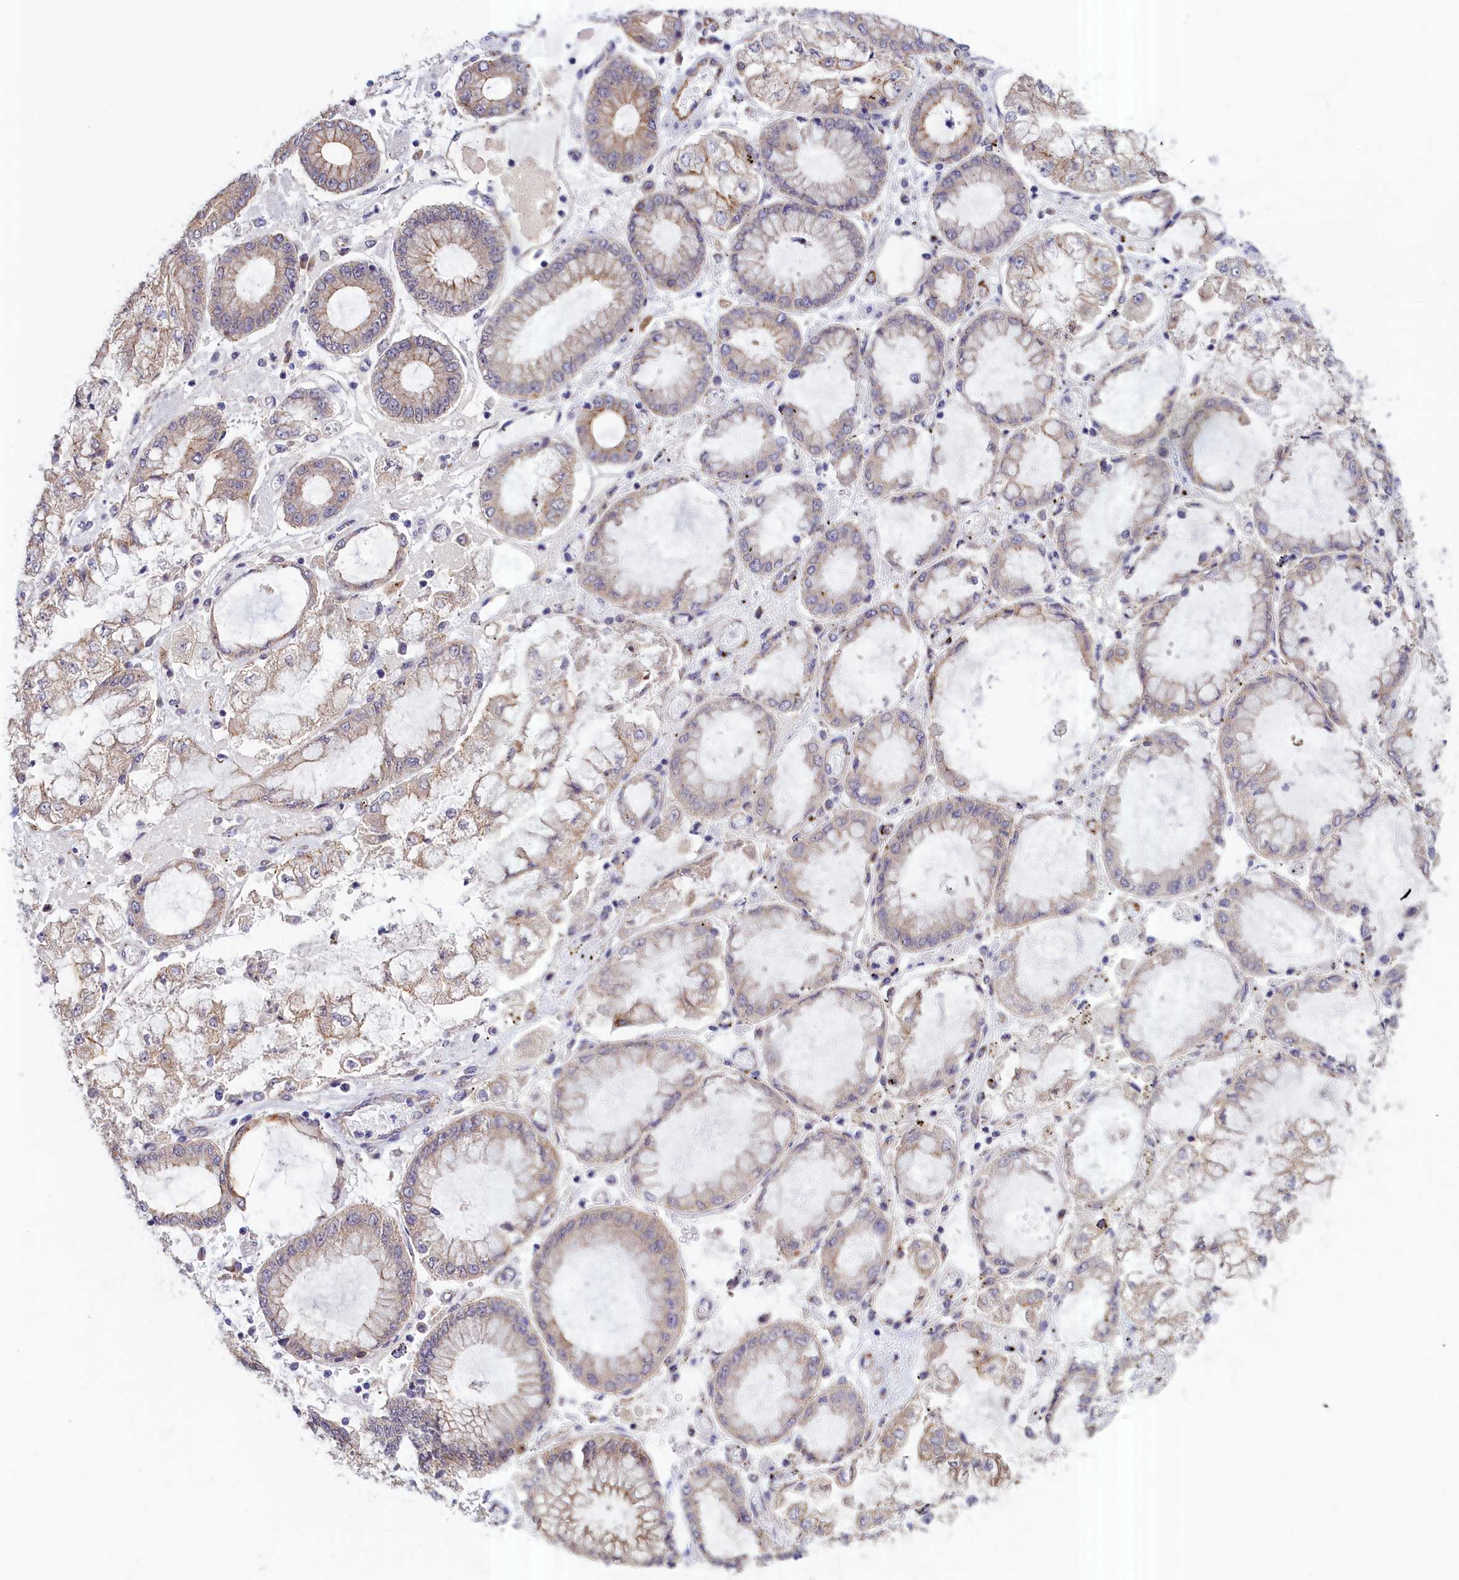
{"staining": {"intensity": "weak", "quantity": "<25%", "location": "cytoplasmic/membranous"}, "tissue": "stomach cancer", "cell_type": "Tumor cells", "image_type": "cancer", "snomed": [{"axis": "morphology", "description": "Adenocarcinoma, NOS"}, {"axis": "topography", "description": "Stomach"}], "caption": "IHC image of neoplastic tissue: human stomach cancer (adenocarcinoma) stained with DAB (3,3'-diaminobenzidine) demonstrates no significant protein positivity in tumor cells. The staining is performed using DAB (3,3'-diaminobenzidine) brown chromogen with nuclei counter-stained in using hematoxylin.", "gene": "COL19A1", "patient": {"sex": "male", "age": 76}}